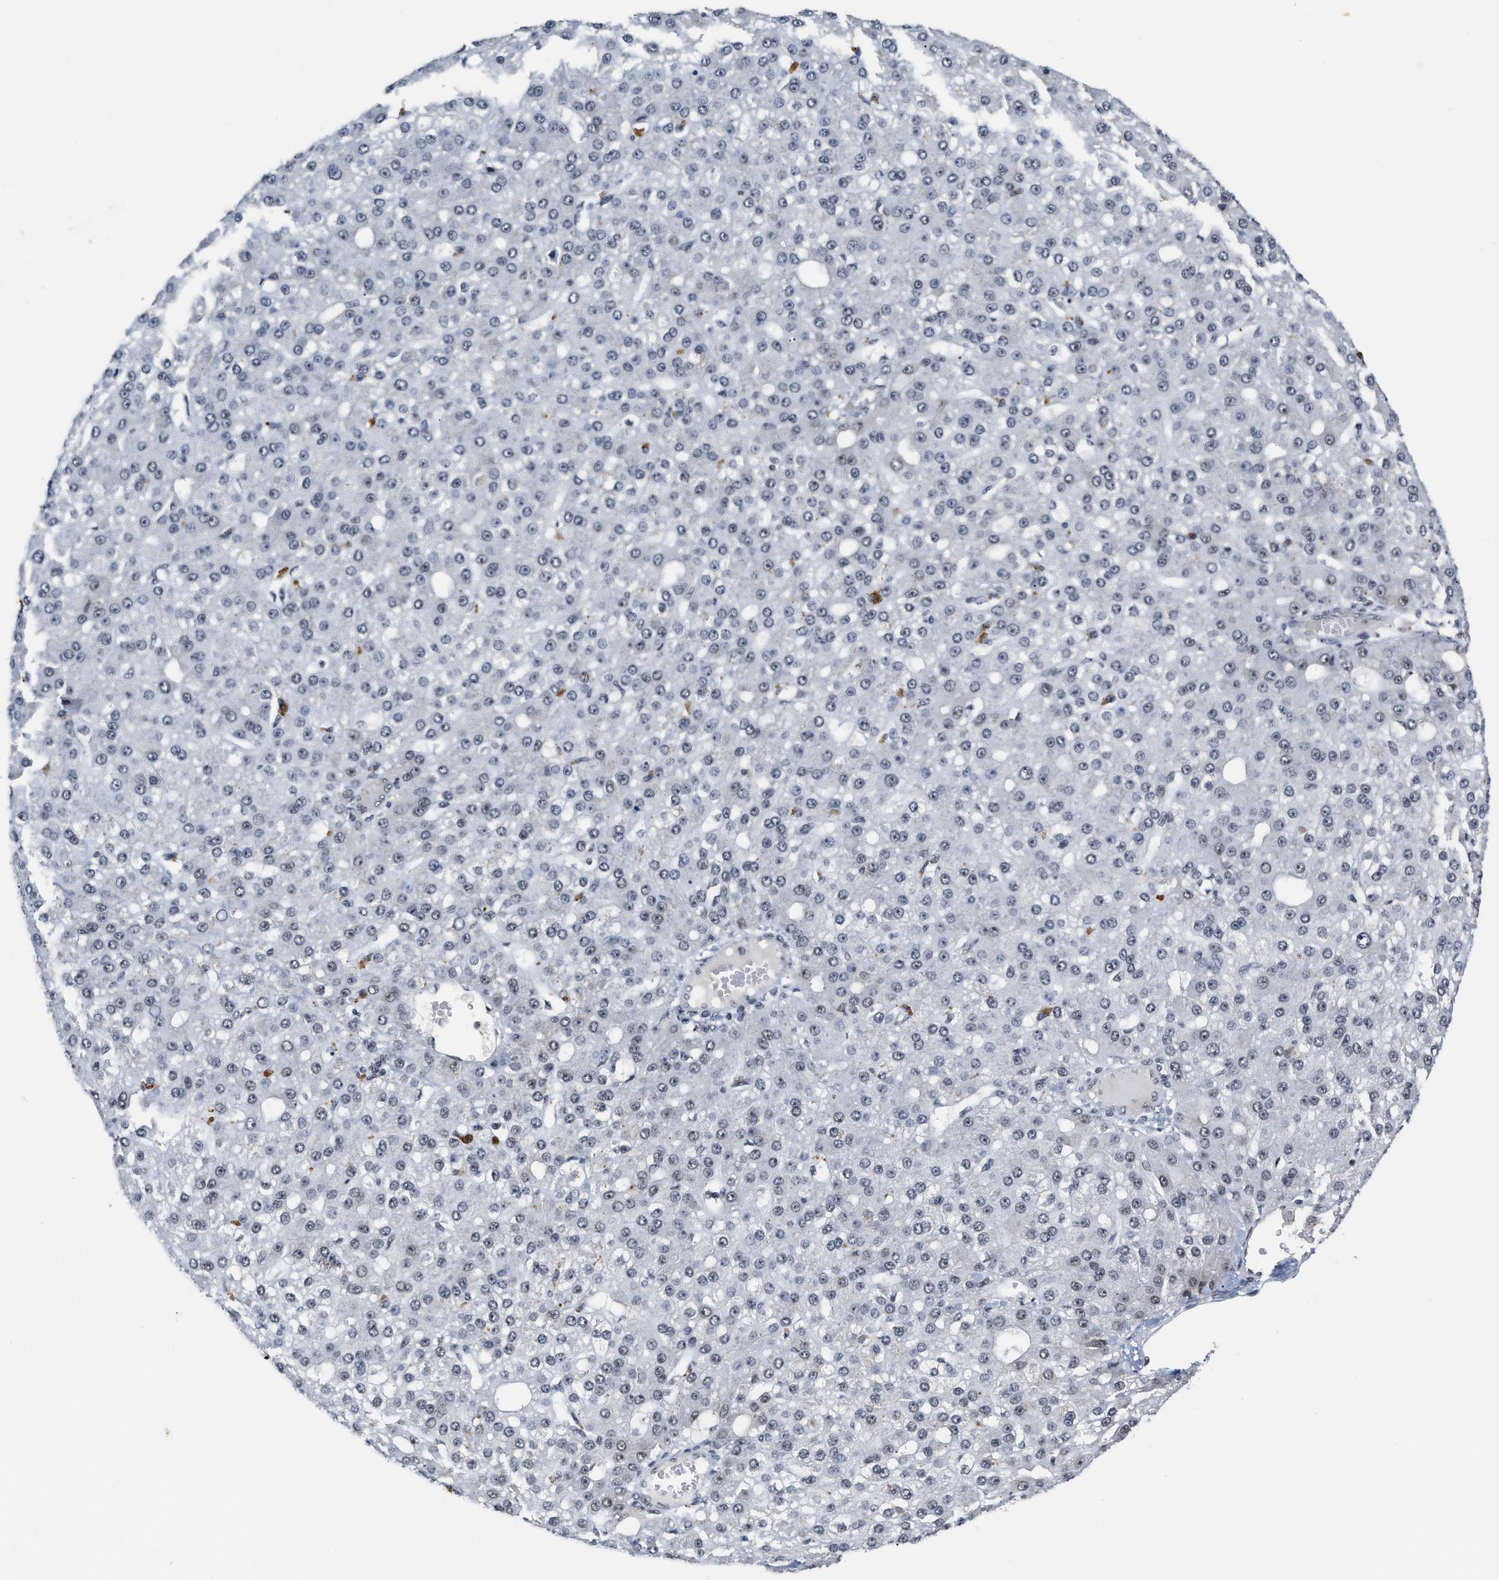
{"staining": {"intensity": "weak", "quantity": "25%-75%", "location": "nuclear"}, "tissue": "liver cancer", "cell_type": "Tumor cells", "image_type": "cancer", "snomed": [{"axis": "morphology", "description": "Carcinoma, Hepatocellular, NOS"}, {"axis": "topography", "description": "Liver"}], "caption": "Immunohistochemistry (IHC) of human liver hepatocellular carcinoma displays low levels of weak nuclear staining in approximately 25%-75% of tumor cells.", "gene": "INIP", "patient": {"sex": "male", "age": 67}}